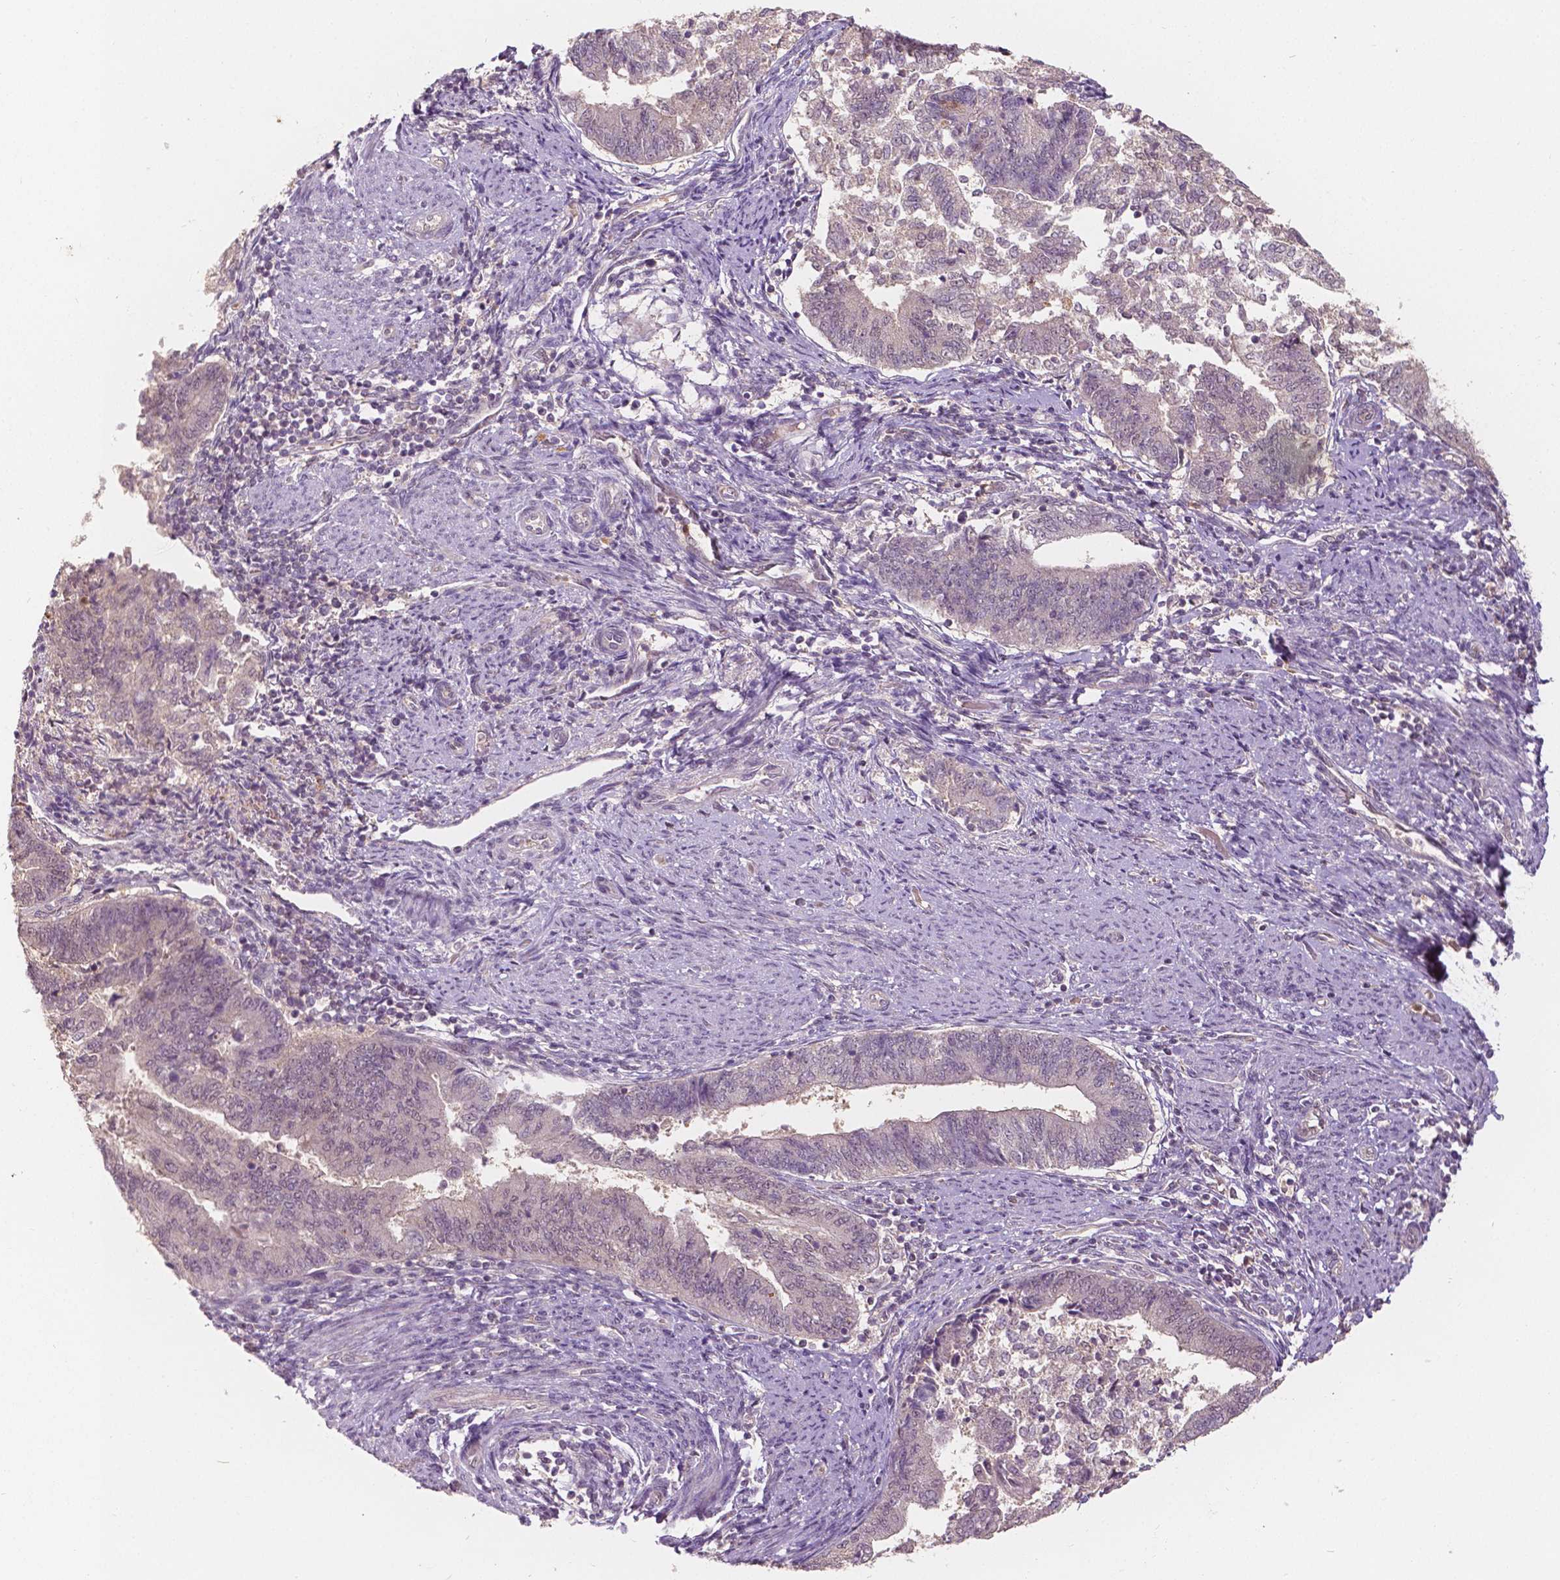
{"staining": {"intensity": "negative", "quantity": "none", "location": "none"}, "tissue": "endometrial cancer", "cell_type": "Tumor cells", "image_type": "cancer", "snomed": [{"axis": "morphology", "description": "Adenocarcinoma, NOS"}, {"axis": "topography", "description": "Endometrium"}], "caption": "Adenocarcinoma (endometrial) was stained to show a protein in brown. There is no significant staining in tumor cells.", "gene": "NAPRT", "patient": {"sex": "female", "age": 65}}